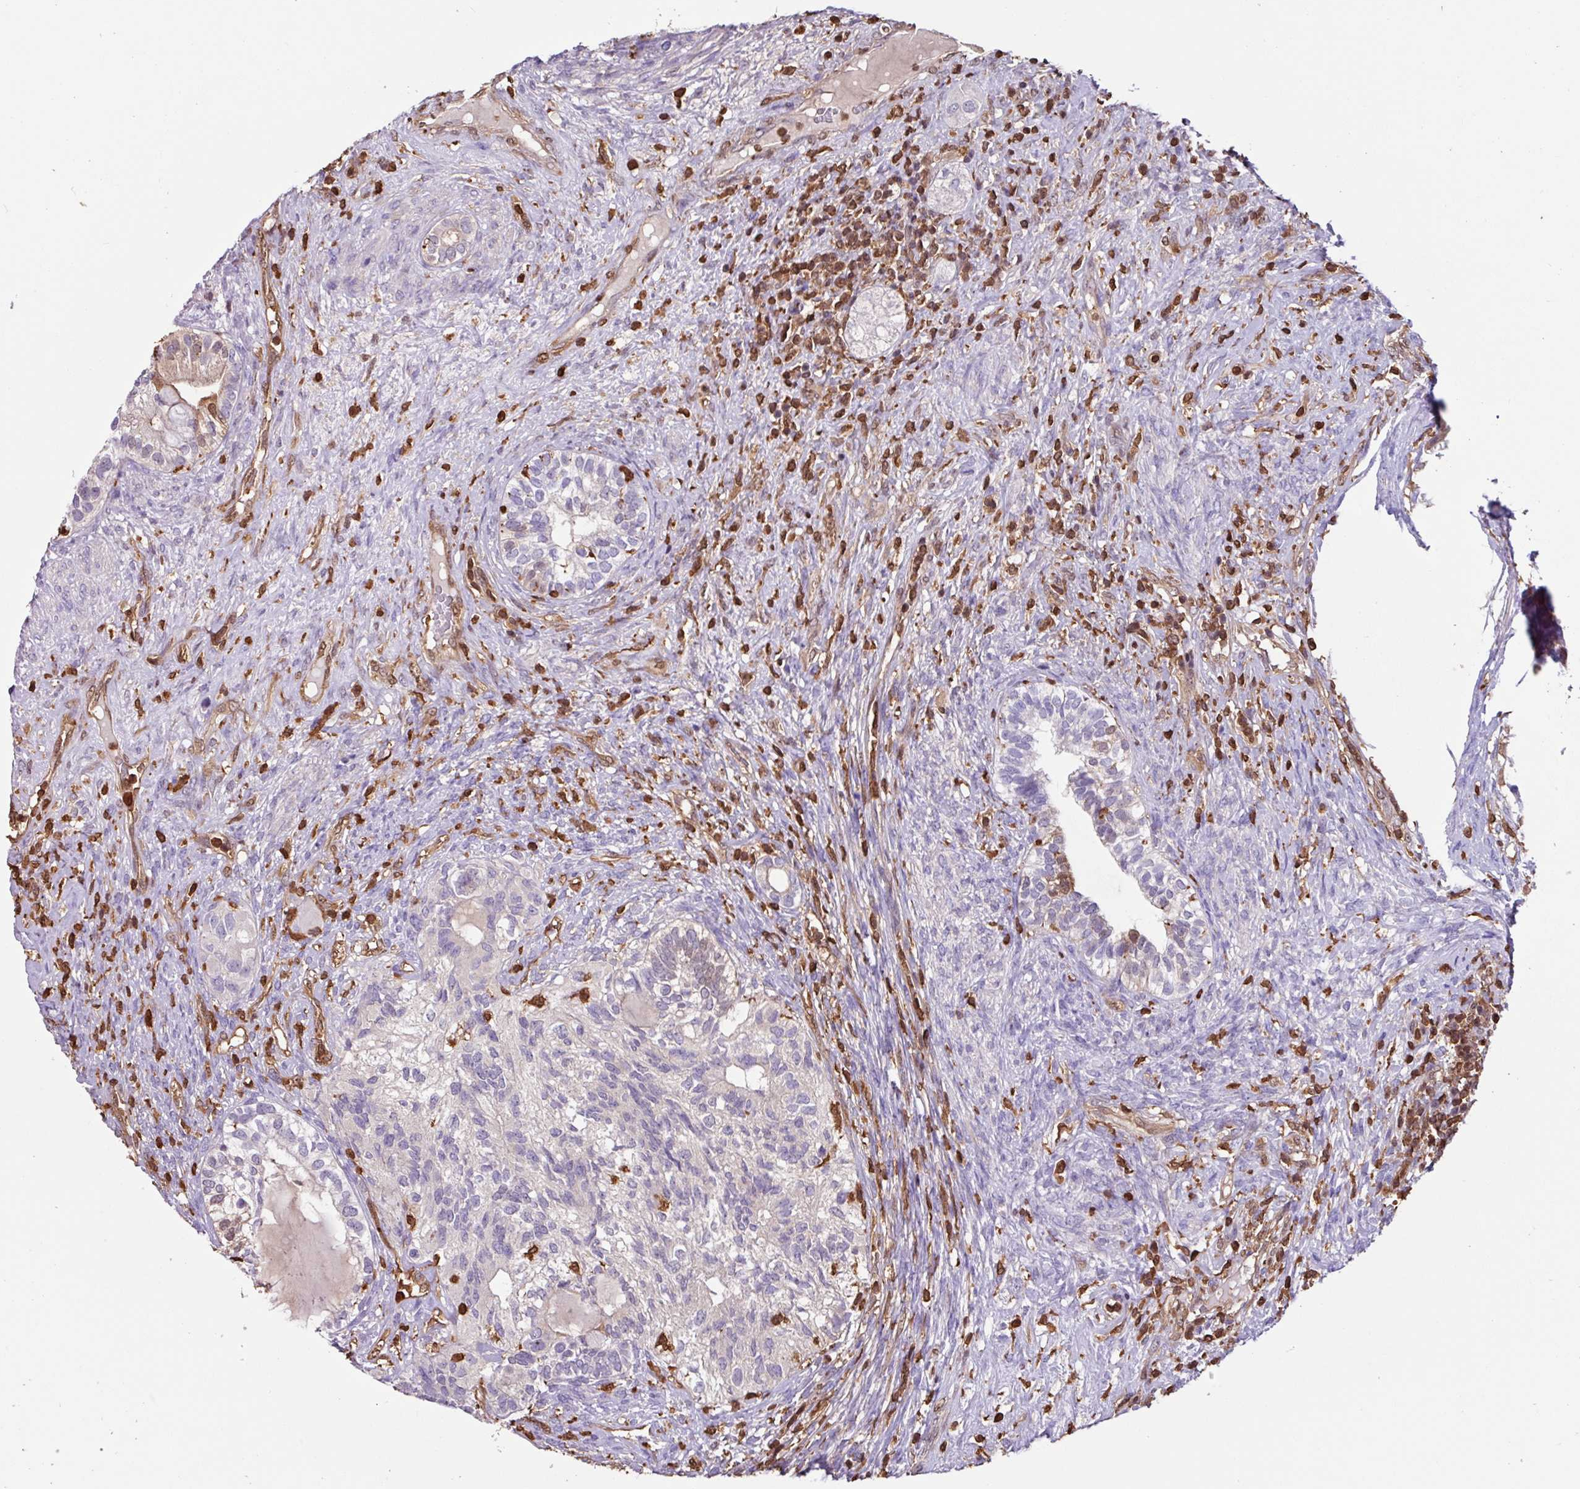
{"staining": {"intensity": "negative", "quantity": "none", "location": "none"}, "tissue": "testis cancer", "cell_type": "Tumor cells", "image_type": "cancer", "snomed": [{"axis": "morphology", "description": "Seminoma, NOS"}, {"axis": "morphology", "description": "Carcinoma, Embryonal, NOS"}, {"axis": "topography", "description": "Testis"}], "caption": "High magnification brightfield microscopy of seminoma (testis) stained with DAB (brown) and counterstained with hematoxylin (blue): tumor cells show no significant expression.", "gene": "ARHGDIB", "patient": {"sex": "male", "age": 41}}